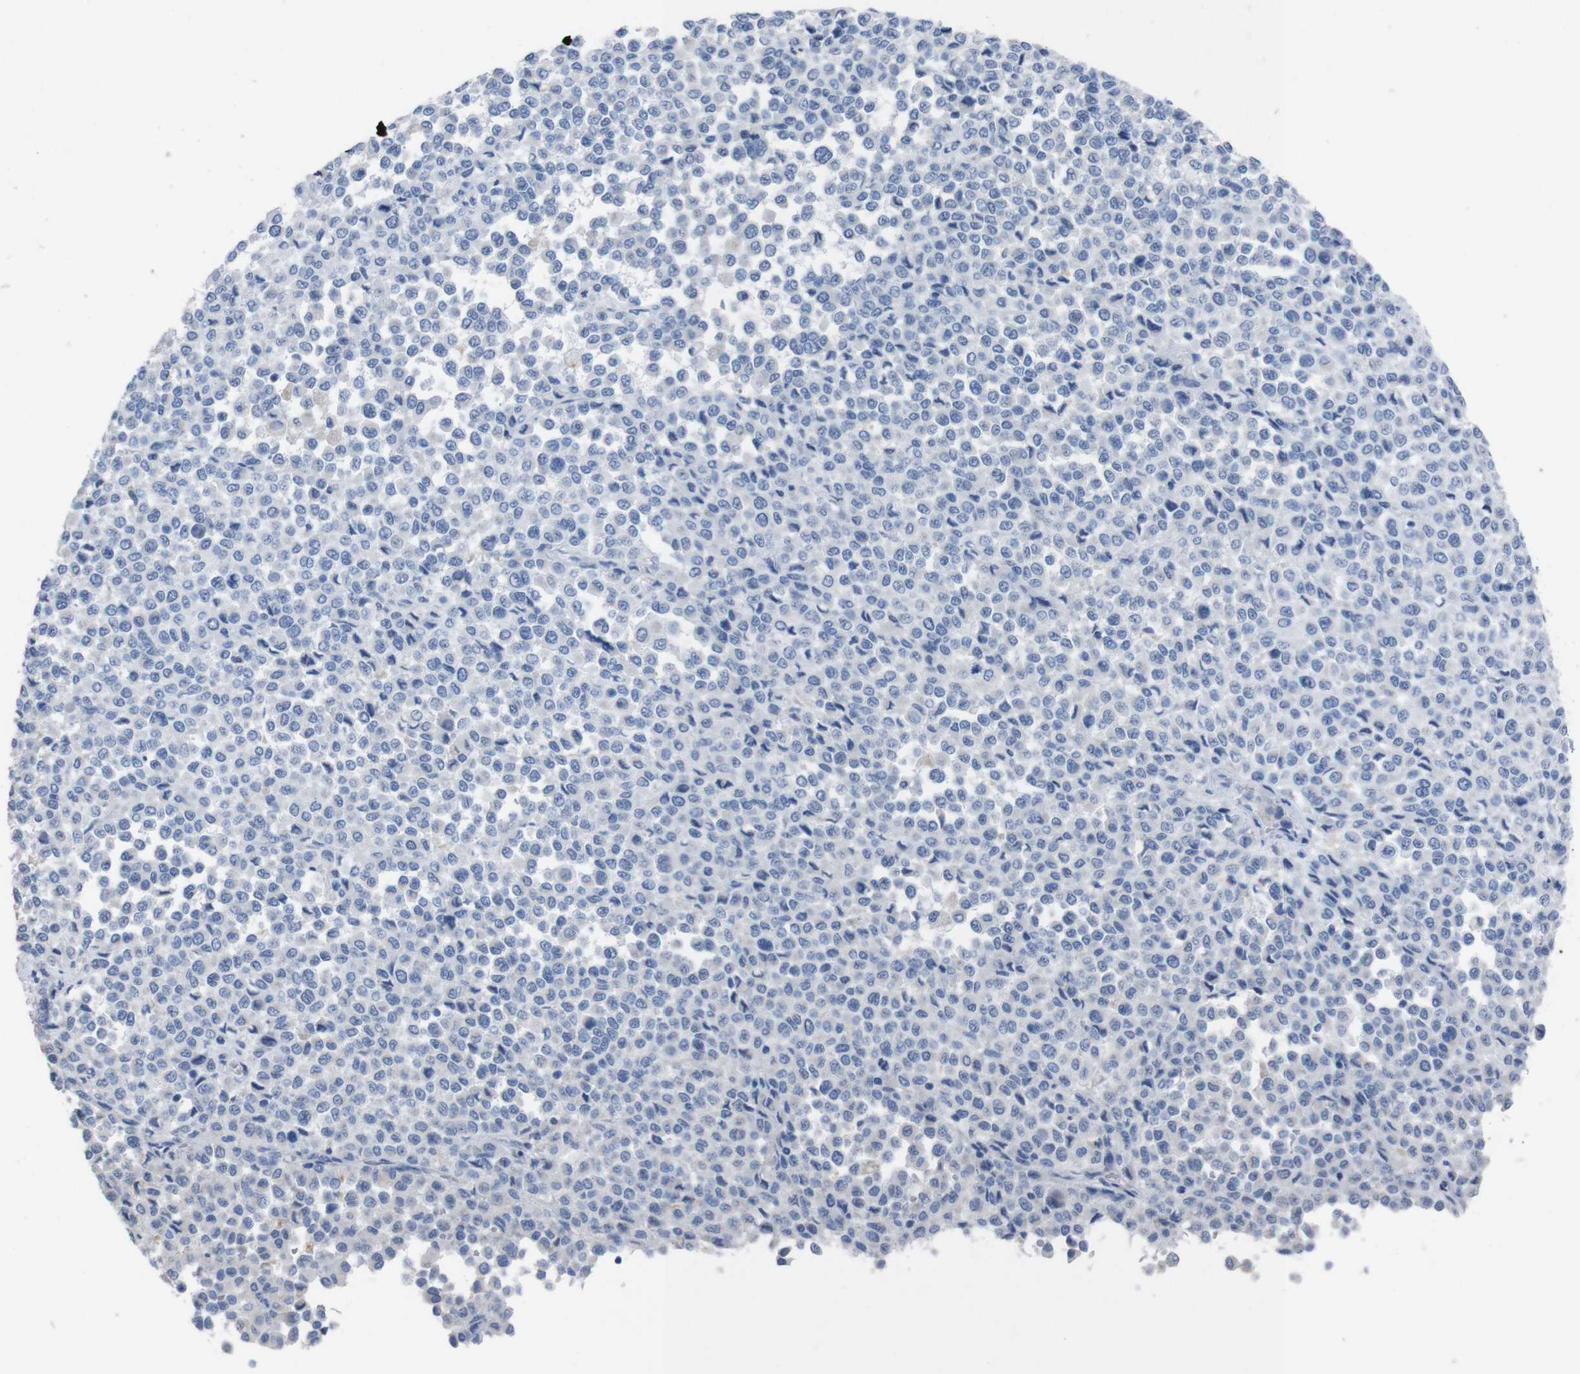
{"staining": {"intensity": "negative", "quantity": "none", "location": "none"}, "tissue": "melanoma", "cell_type": "Tumor cells", "image_type": "cancer", "snomed": [{"axis": "morphology", "description": "Malignant melanoma, Metastatic site"}, {"axis": "topography", "description": "Pancreas"}], "caption": "Tumor cells are negative for protein expression in human malignant melanoma (metastatic site).", "gene": "GJB2", "patient": {"sex": "female", "age": 30}}